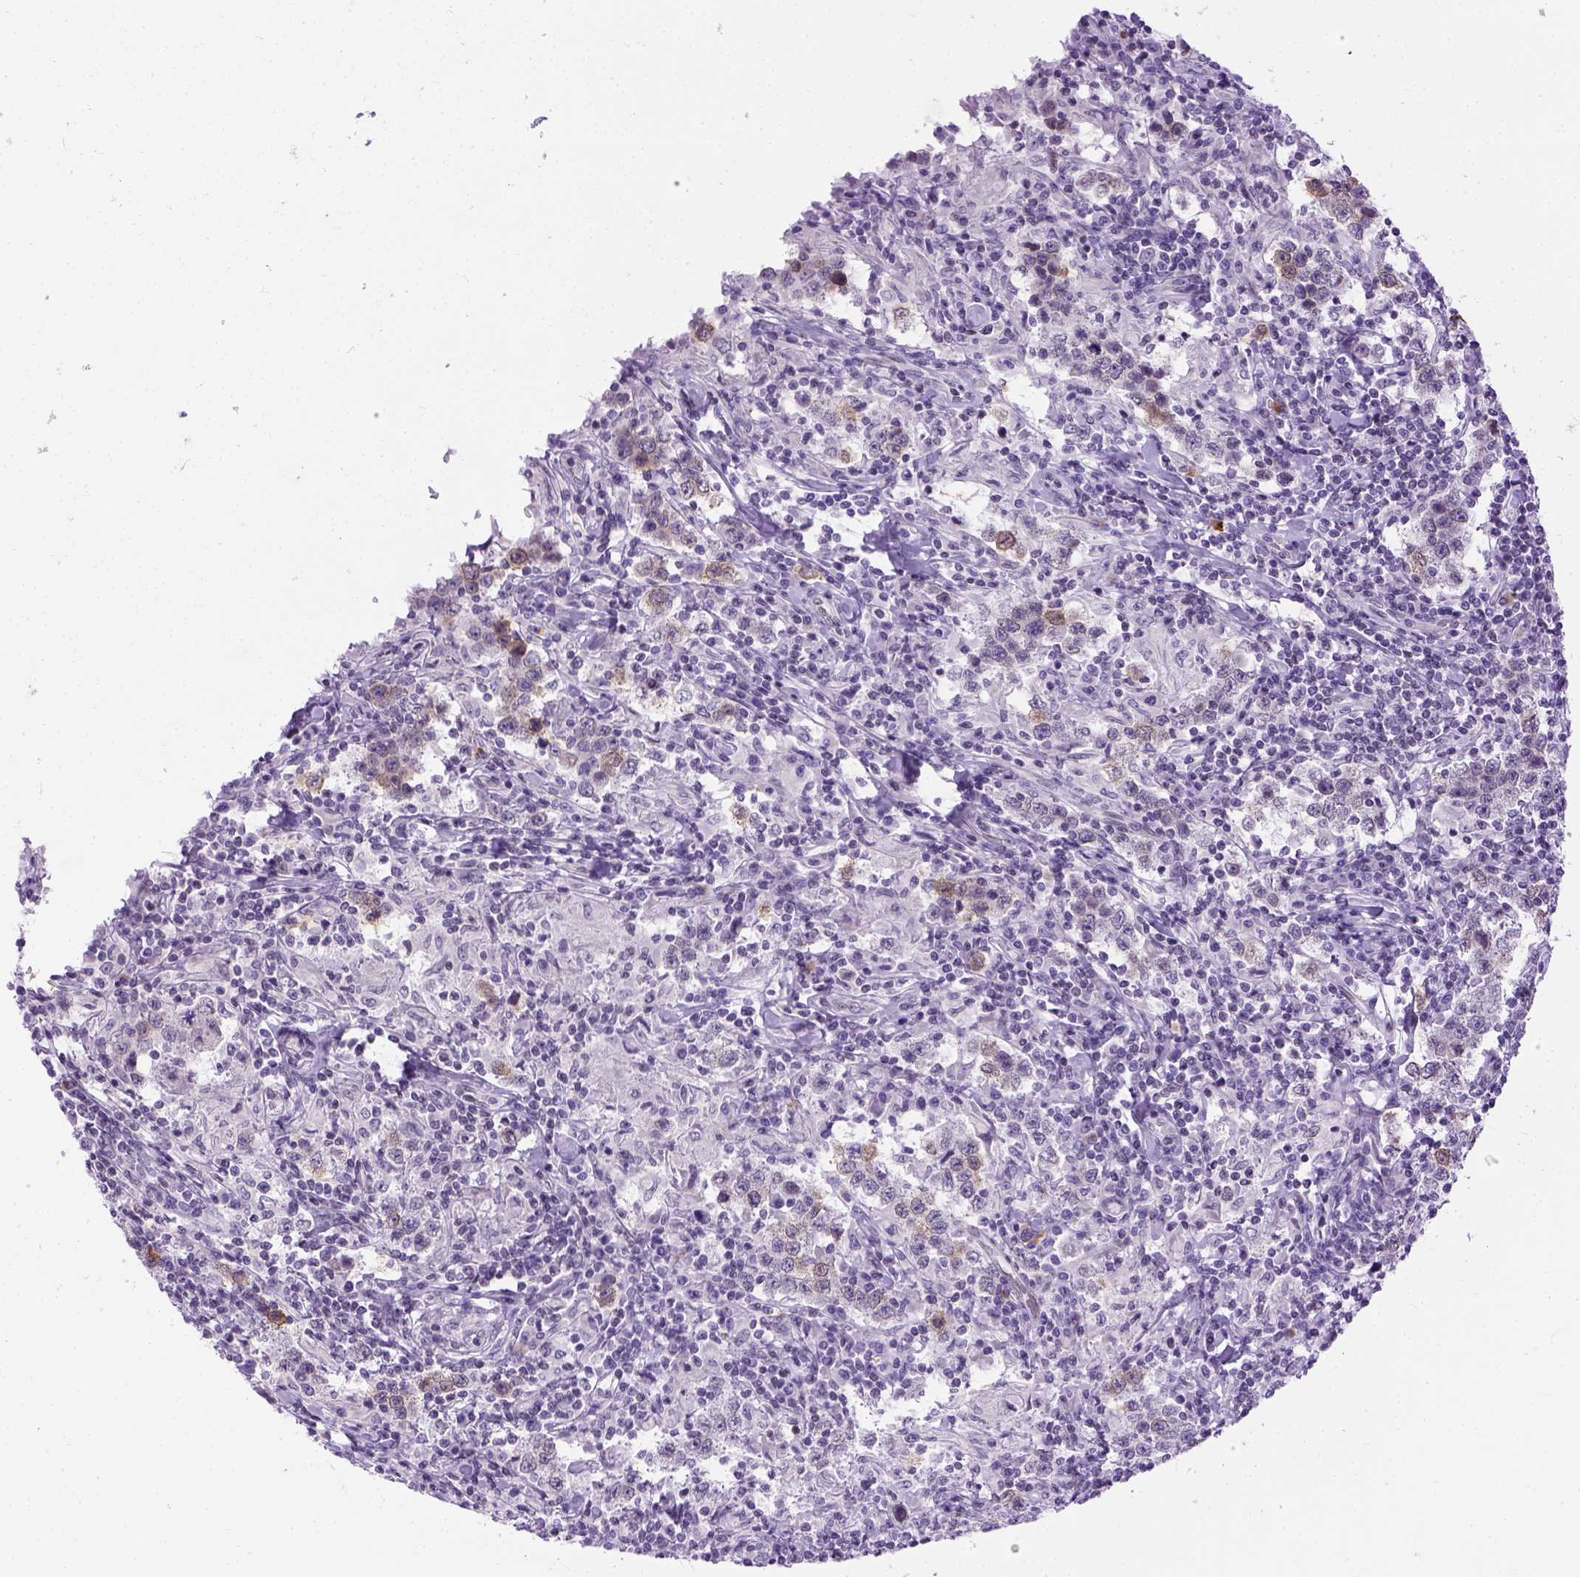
{"staining": {"intensity": "moderate", "quantity": "<25%", "location": "cytoplasmic/membranous"}, "tissue": "testis cancer", "cell_type": "Tumor cells", "image_type": "cancer", "snomed": [{"axis": "morphology", "description": "Seminoma, NOS"}, {"axis": "morphology", "description": "Carcinoma, Embryonal, NOS"}, {"axis": "topography", "description": "Testis"}], "caption": "An image of human testis cancer (seminoma) stained for a protein exhibits moderate cytoplasmic/membranous brown staining in tumor cells. (DAB (3,3'-diaminobenzidine) IHC with brightfield microscopy, high magnification).", "gene": "FAM184B", "patient": {"sex": "male", "age": 41}}